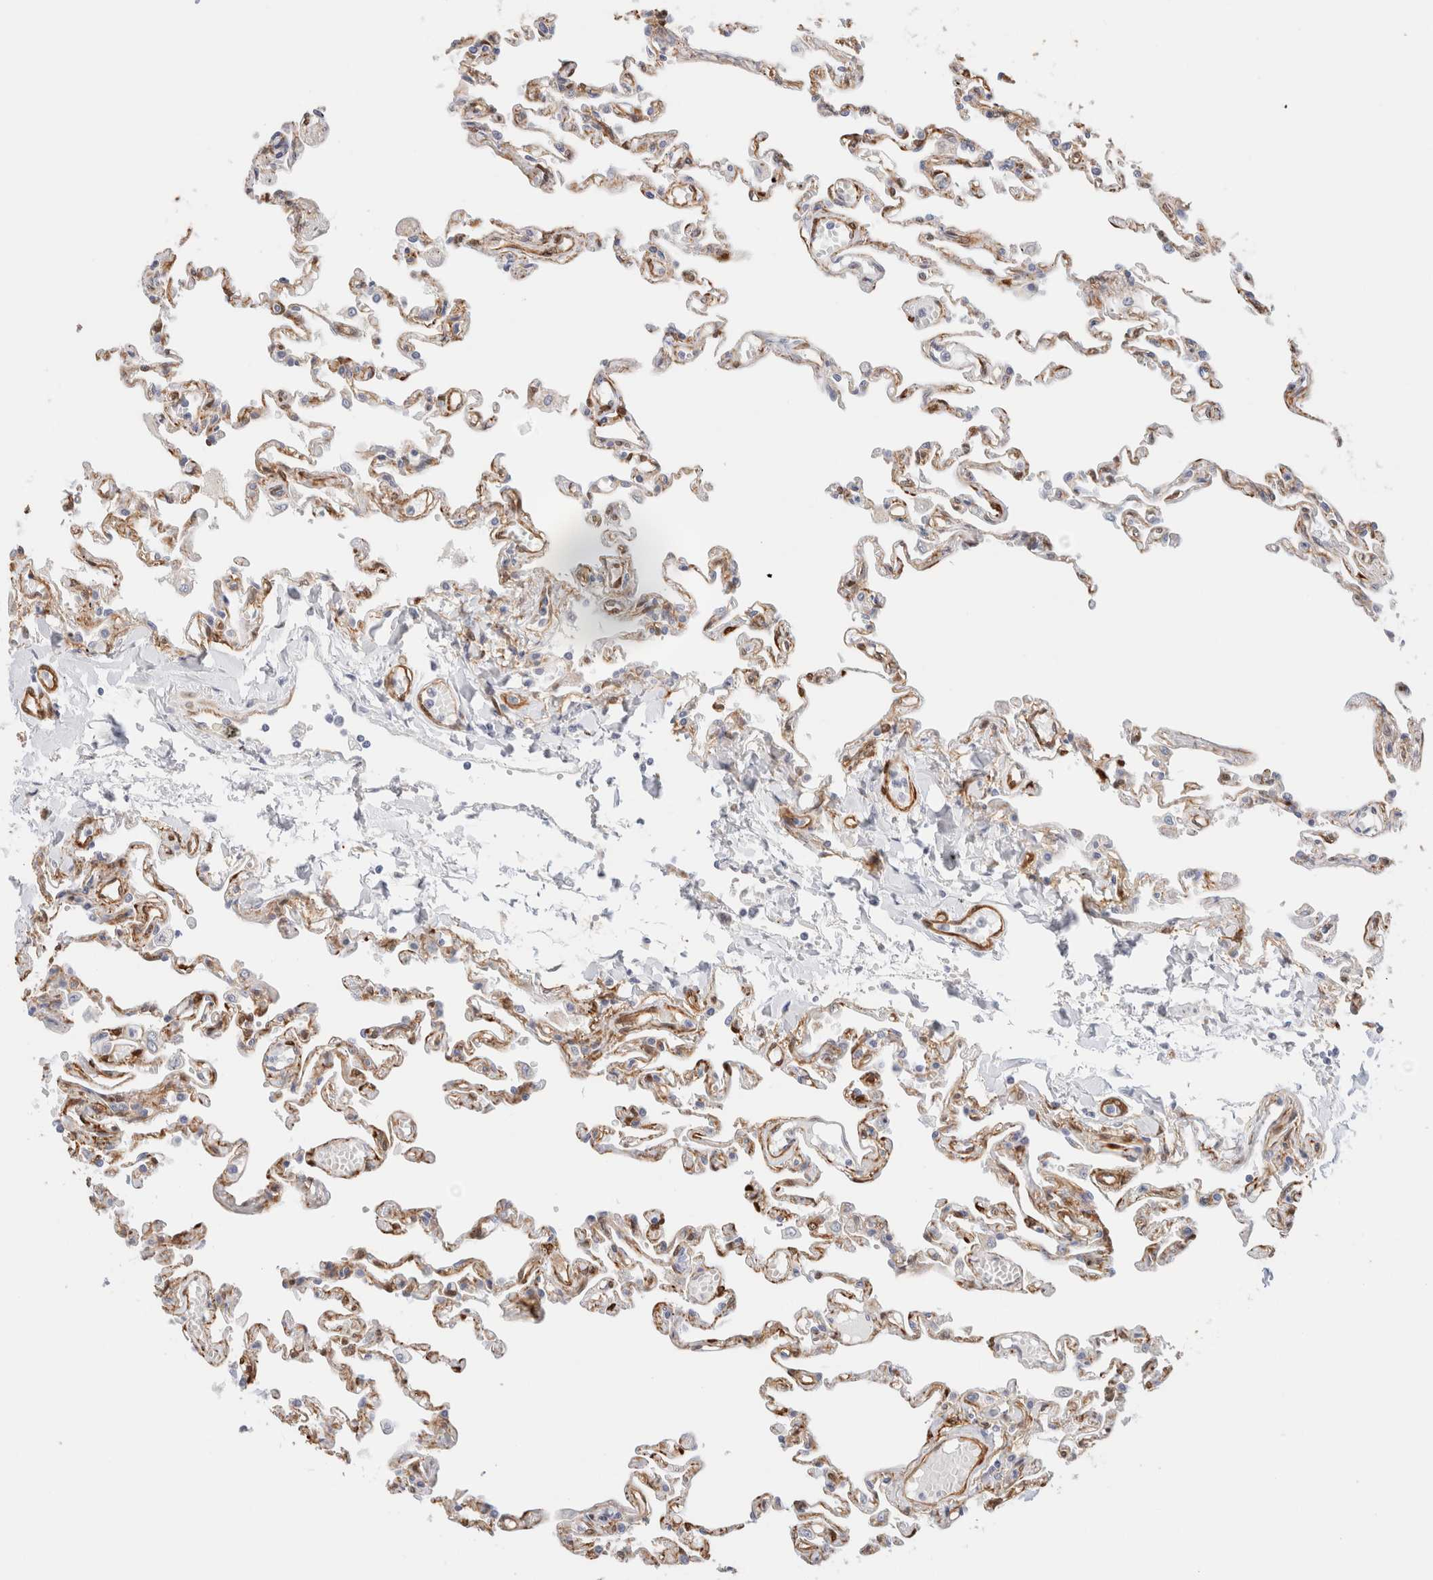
{"staining": {"intensity": "moderate", "quantity": "25%-75%", "location": "cytoplasmic/membranous"}, "tissue": "lung", "cell_type": "Alveolar cells", "image_type": "normal", "snomed": [{"axis": "morphology", "description": "Normal tissue, NOS"}, {"axis": "topography", "description": "Lung"}], "caption": "Protein analysis of normal lung exhibits moderate cytoplasmic/membranous staining in approximately 25%-75% of alveolar cells.", "gene": "LMCD1", "patient": {"sex": "male", "age": 21}}